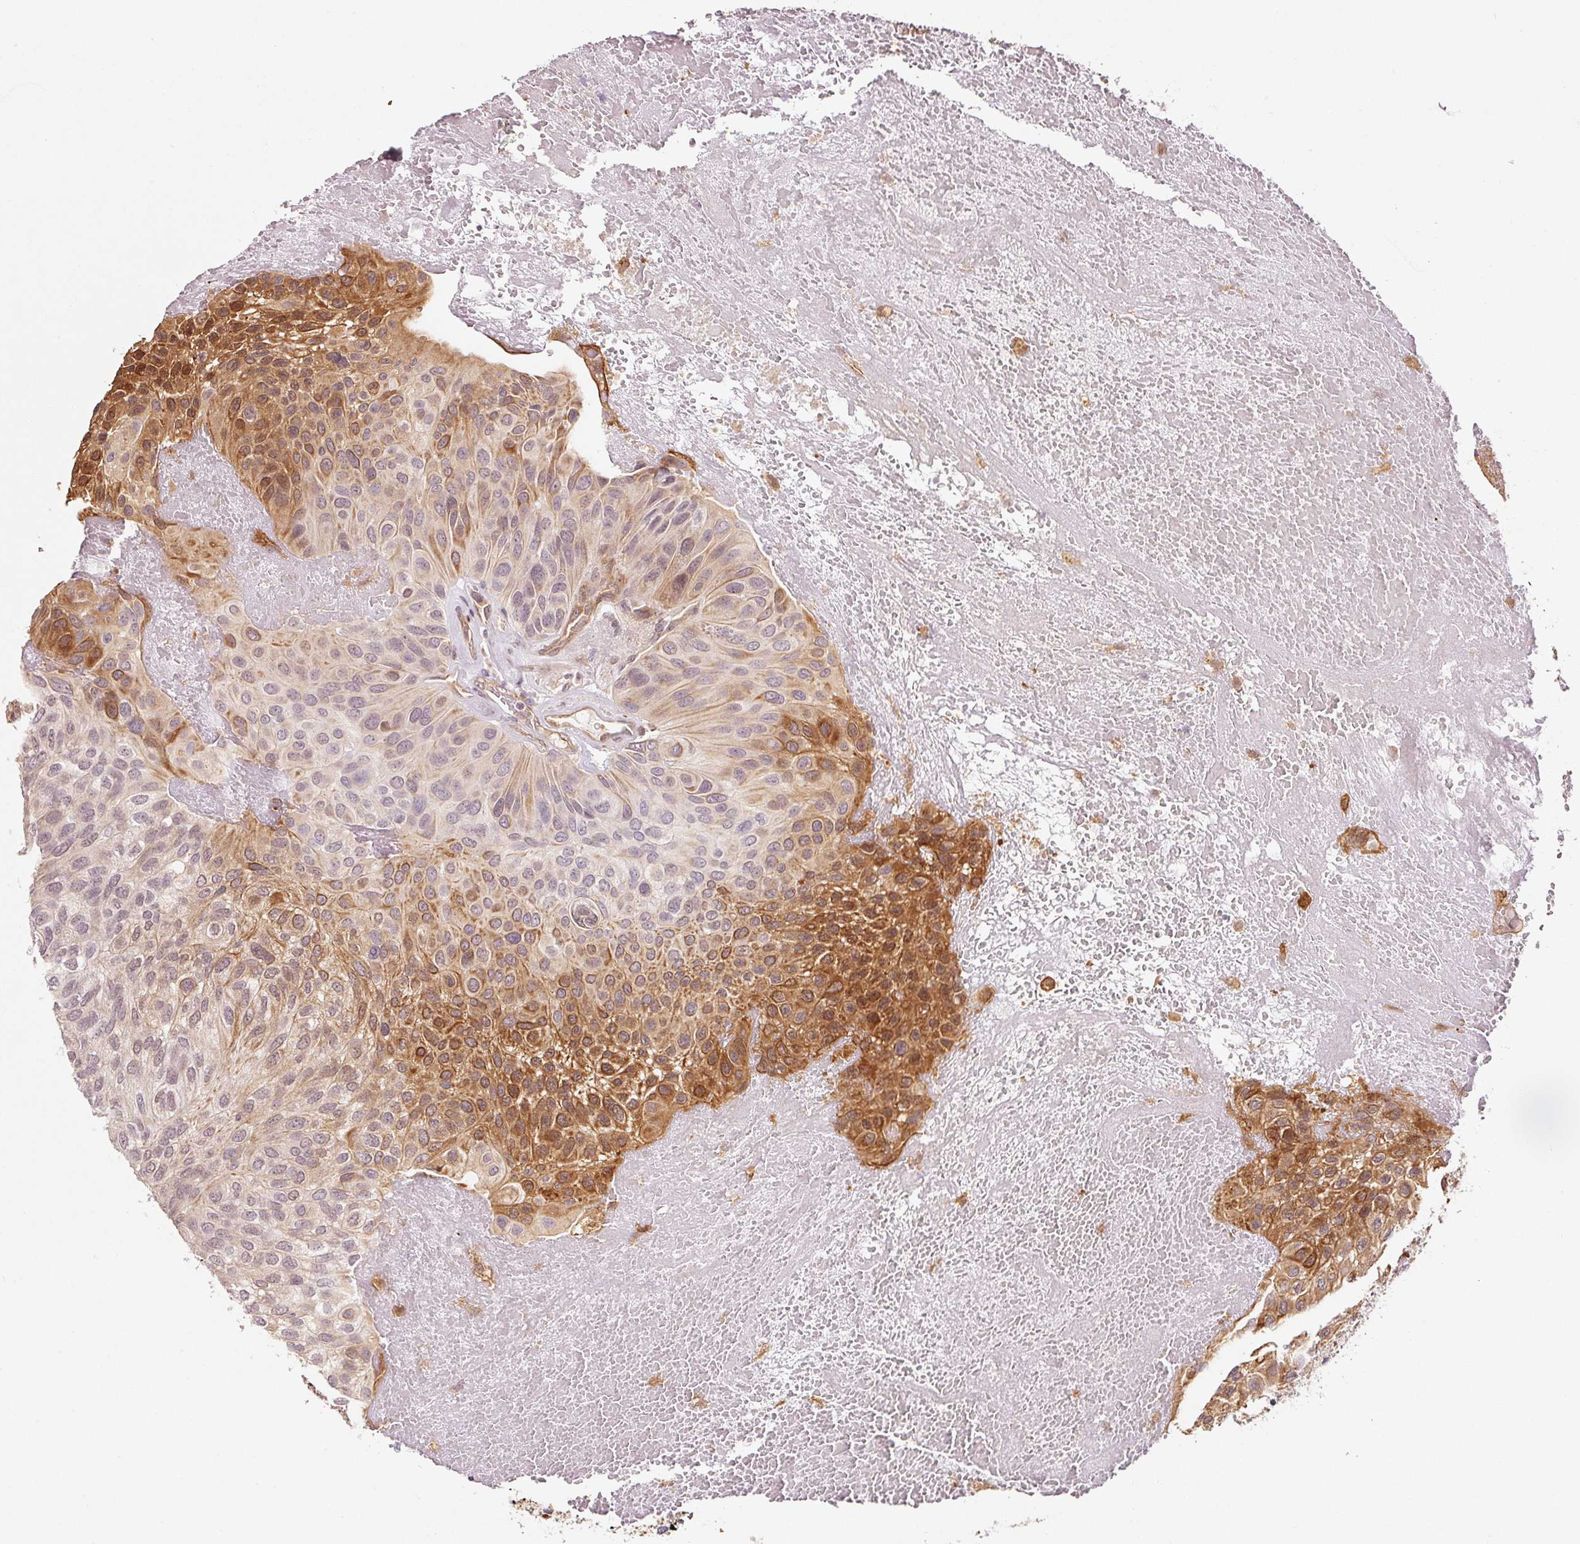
{"staining": {"intensity": "moderate", "quantity": "25%-75%", "location": "cytoplasmic/membranous,nuclear"}, "tissue": "urothelial cancer", "cell_type": "Tumor cells", "image_type": "cancer", "snomed": [{"axis": "morphology", "description": "Urothelial carcinoma, High grade"}, {"axis": "topography", "description": "Urinary bladder"}], "caption": "Immunohistochemistry of human urothelial cancer displays medium levels of moderate cytoplasmic/membranous and nuclear expression in about 25%-75% of tumor cells.", "gene": "FBXL14", "patient": {"sex": "male", "age": 66}}